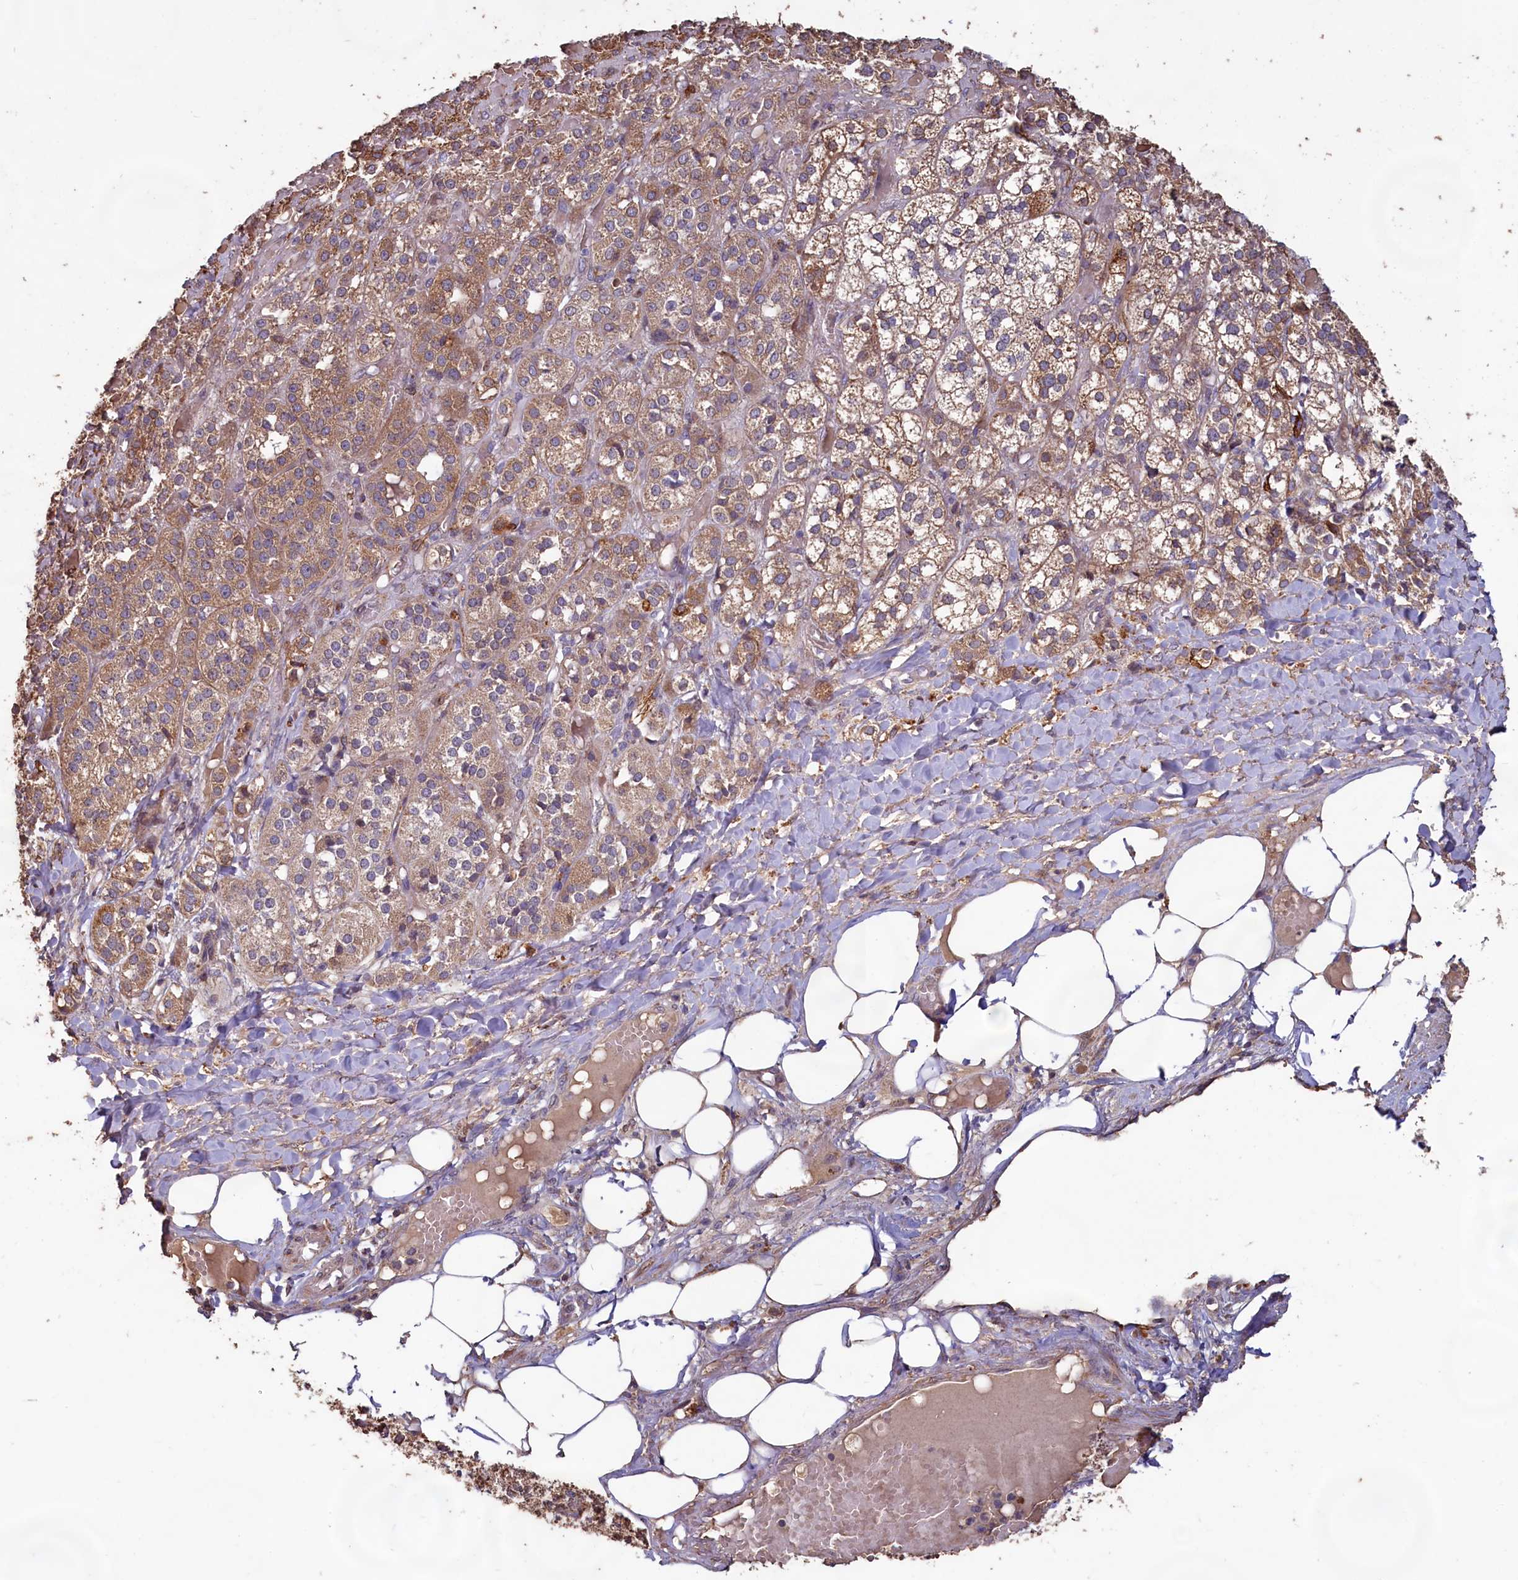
{"staining": {"intensity": "moderate", "quantity": ">75%", "location": "cytoplasmic/membranous"}, "tissue": "adrenal gland", "cell_type": "Glandular cells", "image_type": "normal", "snomed": [{"axis": "morphology", "description": "Normal tissue, NOS"}, {"axis": "topography", "description": "Adrenal gland"}], "caption": "This image displays normal adrenal gland stained with IHC to label a protein in brown. The cytoplasmic/membranous of glandular cells show moderate positivity for the protein. Nuclei are counter-stained blue.", "gene": "FUNDC1", "patient": {"sex": "female", "age": 61}}